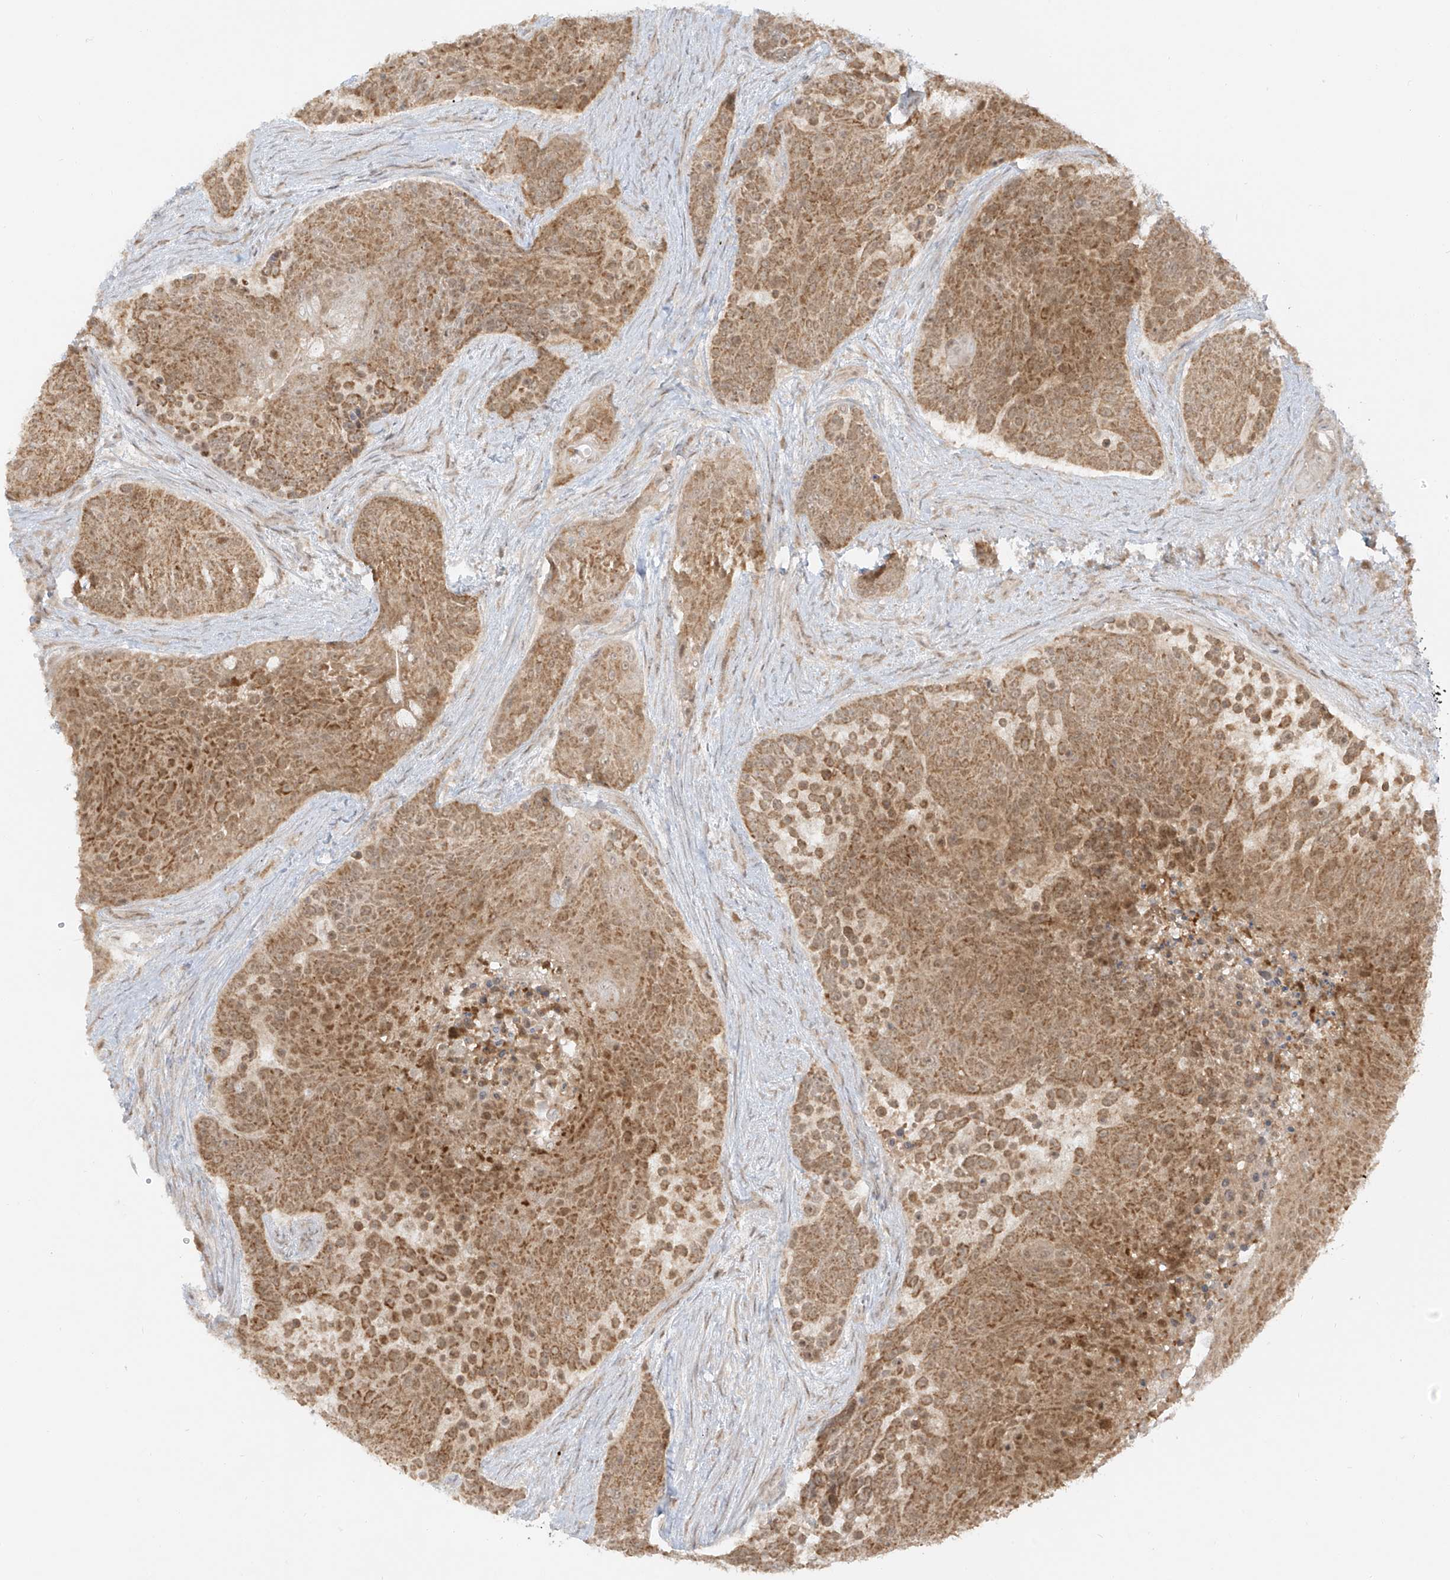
{"staining": {"intensity": "moderate", "quantity": ">75%", "location": "cytoplasmic/membranous"}, "tissue": "urothelial cancer", "cell_type": "Tumor cells", "image_type": "cancer", "snomed": [{"axis": "morphology", "description": "Urothelial carcinoma, High grade"}, {"axis": "topography", "description": "Urinary bladder"}], "caption": "There is medium levels of moderate cytoplasmic/membranous expression in tumor cells of urothelial carcinoma (high-grade), as demonstrated by immunohistochemical staining (brown color).", "gene": "MIPEP", "patient": {"sex": "female", "age": 63}}